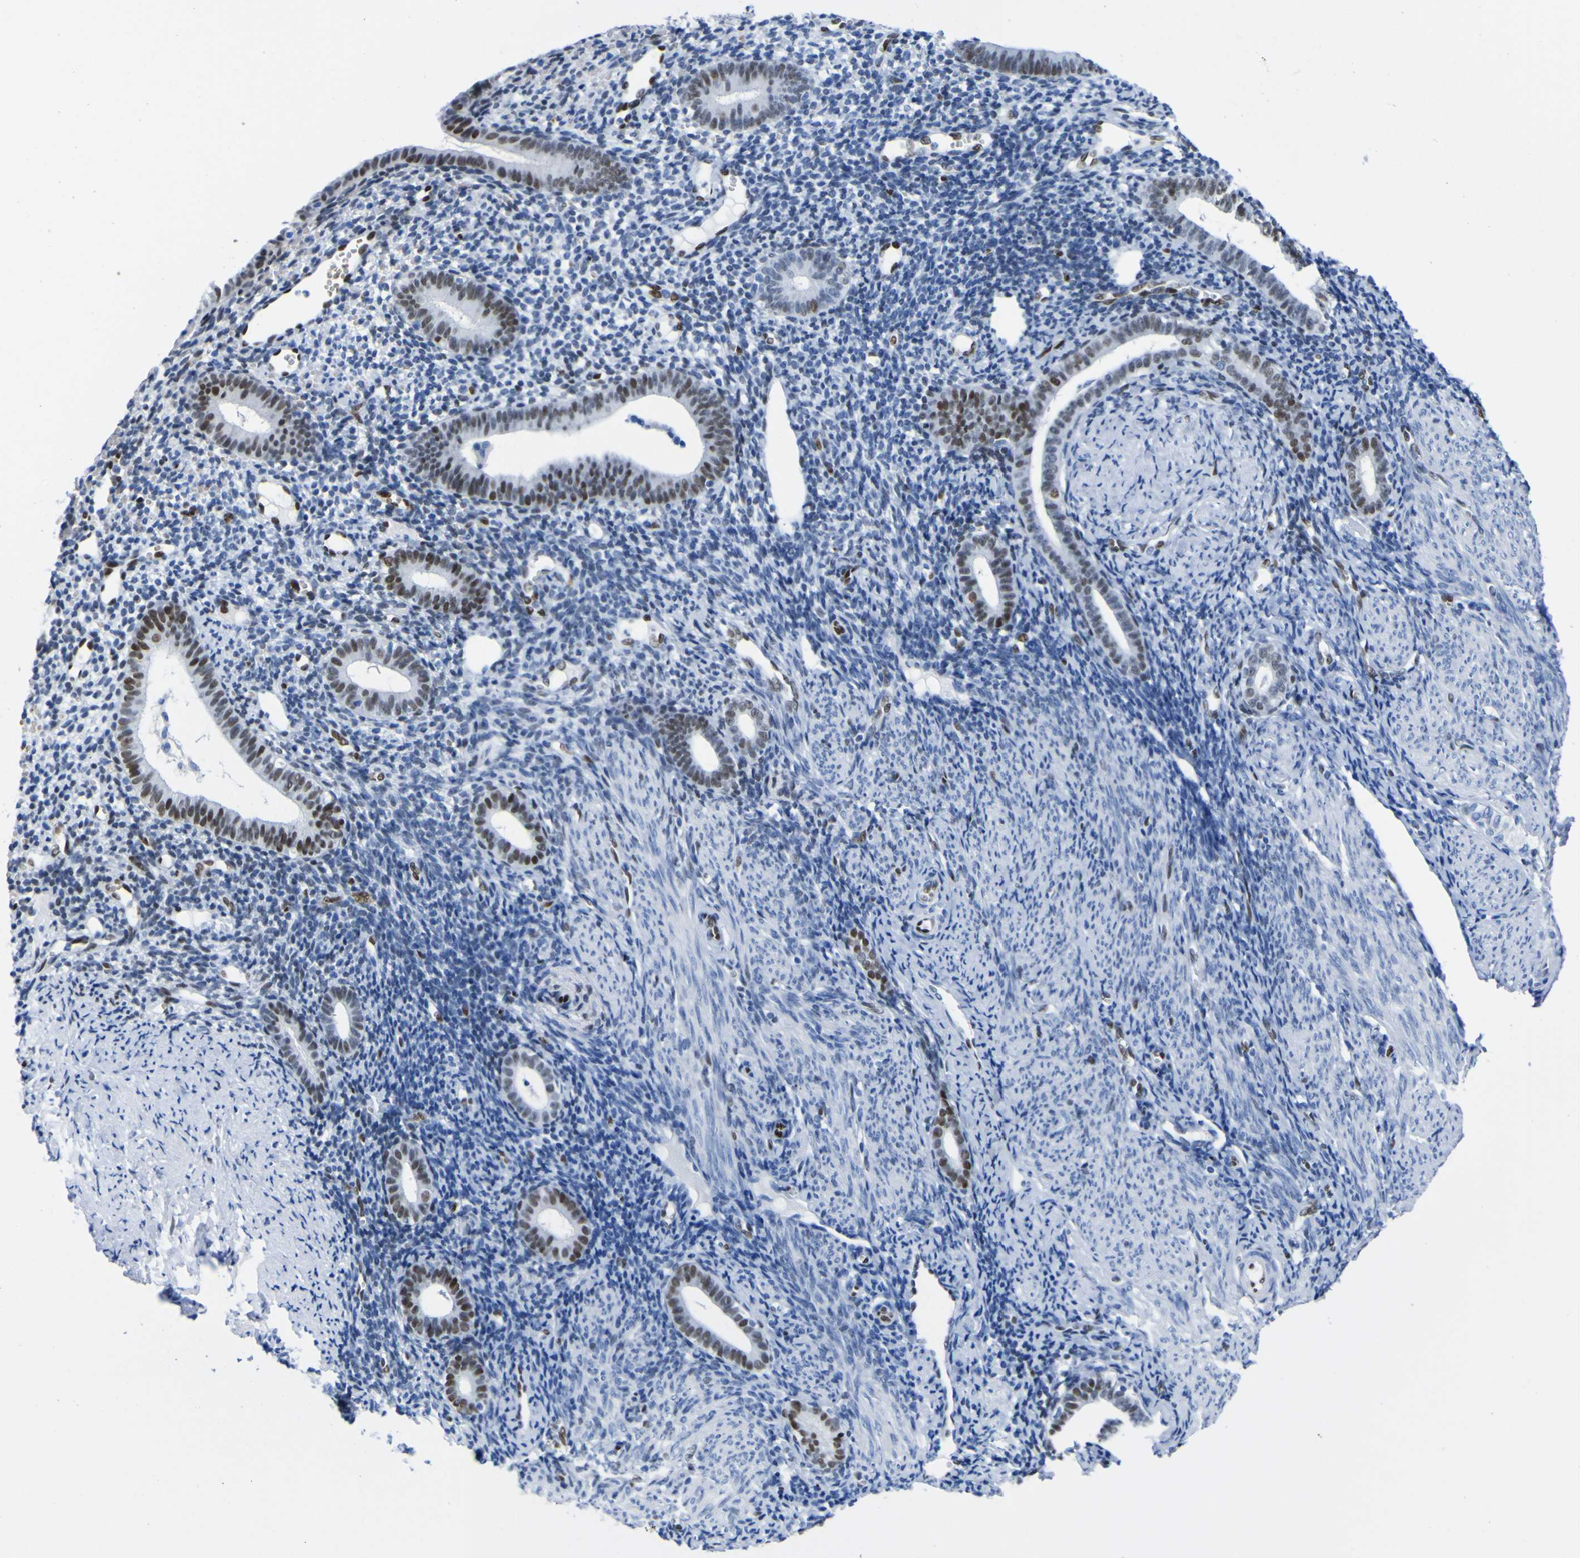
{"staining": {"intensity": "moderate", "quantity": "<25%", "location": "nuclear"}, "tissue": "endometrium", "cell_type": "Cells in endometrial stroma", "image_type": "normal", "snomed": [{"axis": "morphology", "description": "Normal tissue, NOS"}, {"axis": "topography", "description": "Endometrium"}], "caption": "Moderate nuclear staining for a protein is appreciated in about <25% of cells in endometrial stroma of normal endometrium using immunohistochemistry (IHC).", "gene": "DACH1", "patient": {"sex": "female", "age": 50}}